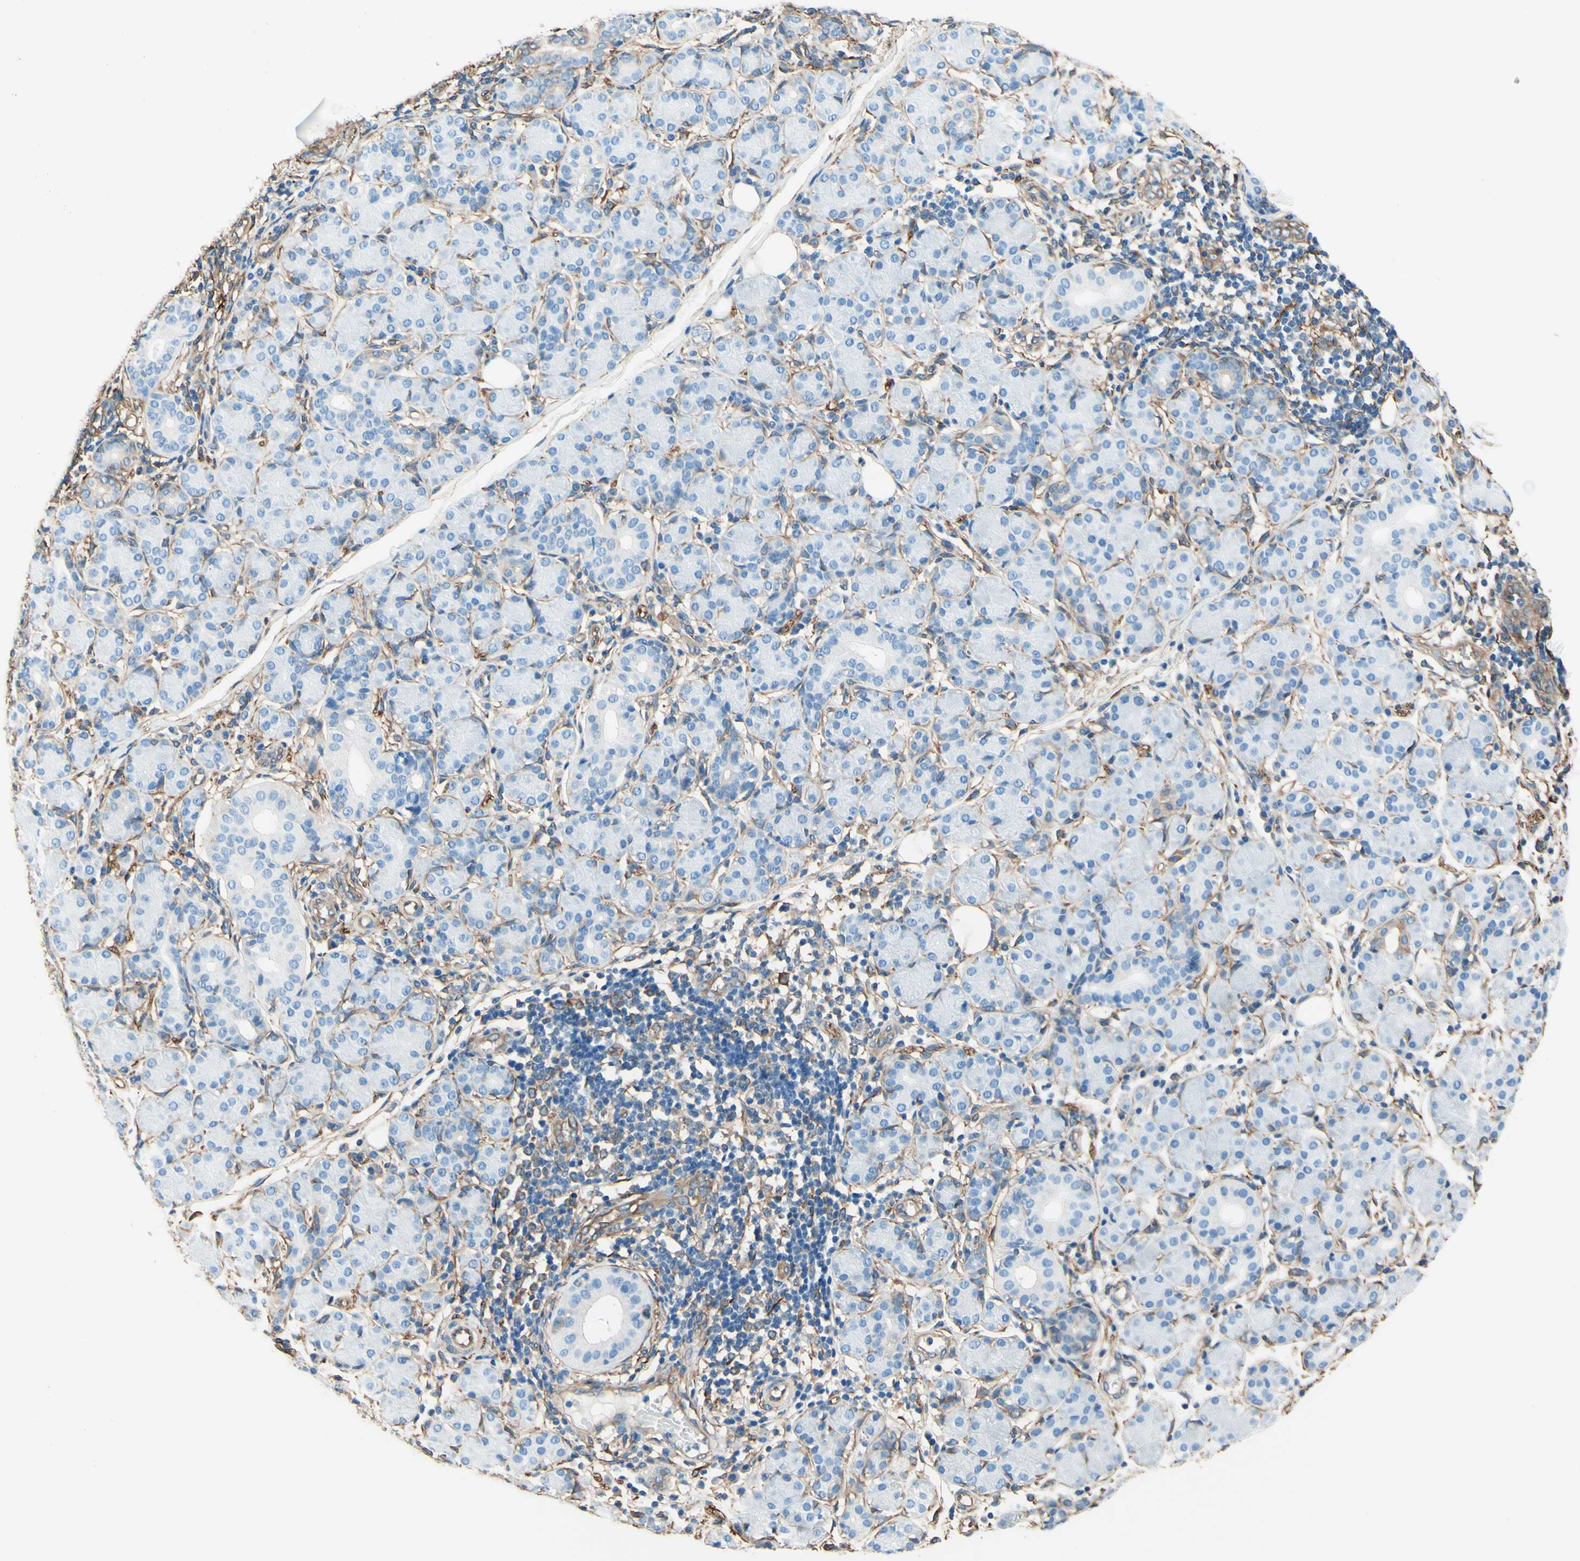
{"staining": {"intensity": "negative", "quantity": "none", "location": "none"}, "tissue": "salivary gland", "cell_type": "Glandular cells", "image_type": "normal", "snomed": [{"axis": "morphology", "description": "Normal tissue, NOS"}, {"axis": "morphology", "description": "Inflammation, NOS"}, {"axis": "topography", "description": "Lymph node"}, {"axis": "topography", "description": "Salivary gland"}], "caption": "The micrograph demonstrates no significant expression in glandular cells of salivary gland. The staining was performed using DAB to visualize the protein expression in brown, while the nuclei were stained in blue with hematoxylin (Magnification: 20x).", "gene": "DPYSL3", "patient": {"sex": "male", "age": 3}}